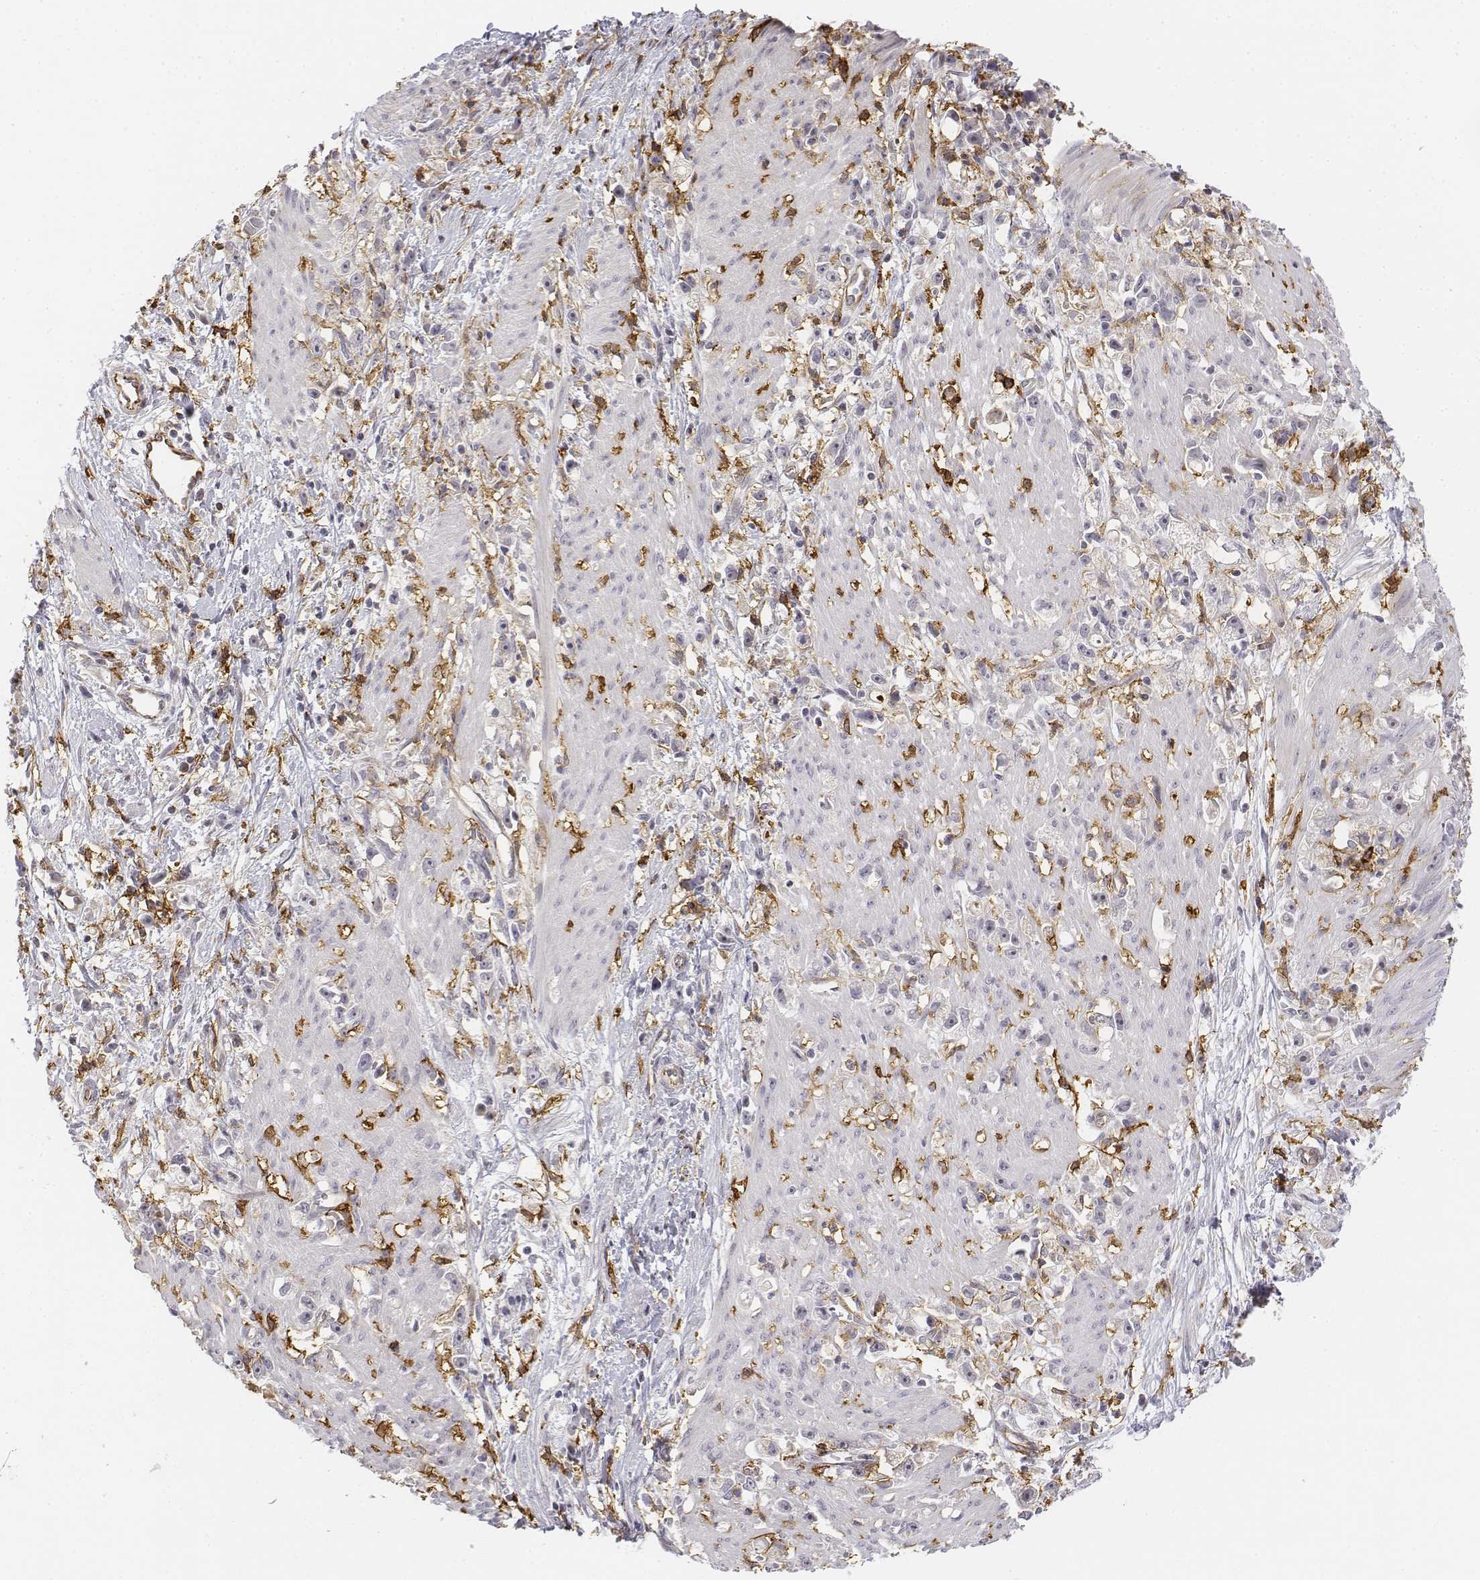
{"staining": {"intensity": "negative", "quantity": "none", "location": "none"}, "tissue": "stomach cancer", "cell_type": "Tumor cells", "image_type": "cancer", "snomed": [{"axis": "morphology", "description": "Adenocarcinoma, NOS"}, {"axis": "topography", "description": "Stomach"}], "caption": "This image is of adenocarcinoma (stomach) stained with immunohistochemistry (IHC) to label a protein in brown with the nuclei are counter-stained blue. There is no expression in tumor cells.", "gene": "CD14", "patient": {"sex": "female", "age": 59}}